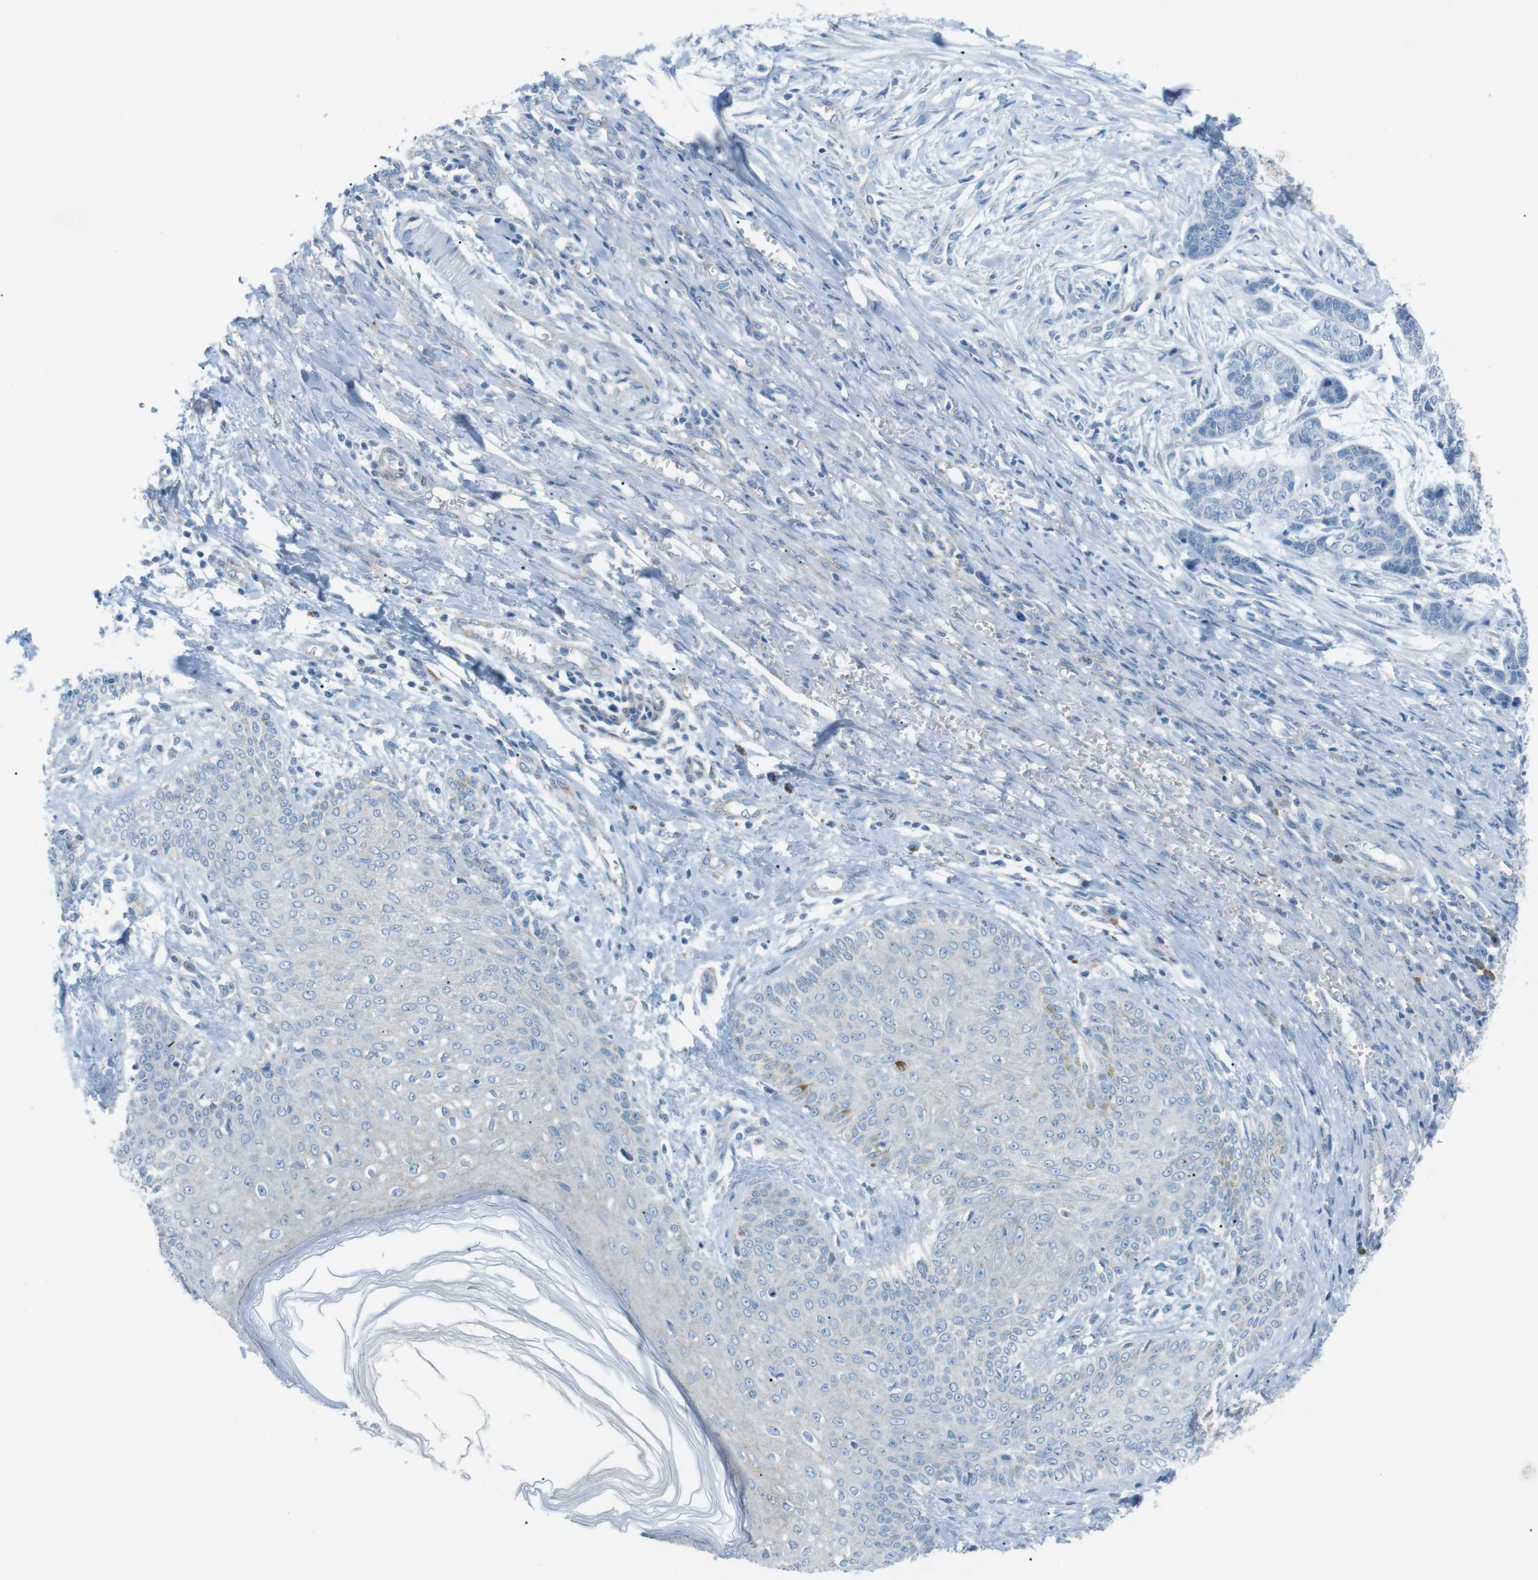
{"staining": {"intensity": "negative", "quantity": "none", "location": "none"}, "tissue": "skin cancer", "cell_type": "Tumor cells", "image_type": "cancer", "snomed": [{"axis": "morphology", "description": "Basal cell carcinoma"}, {"axis": "topography", "description": "Skin"}], "caption": "The immunohistochemistry (IHC) histopathology image has no significant expression in tumor cells of basal cell carcinoma (skin) tissue.", "gene": "VAMP1", "patient": {"sex": "female", "age": 64}}